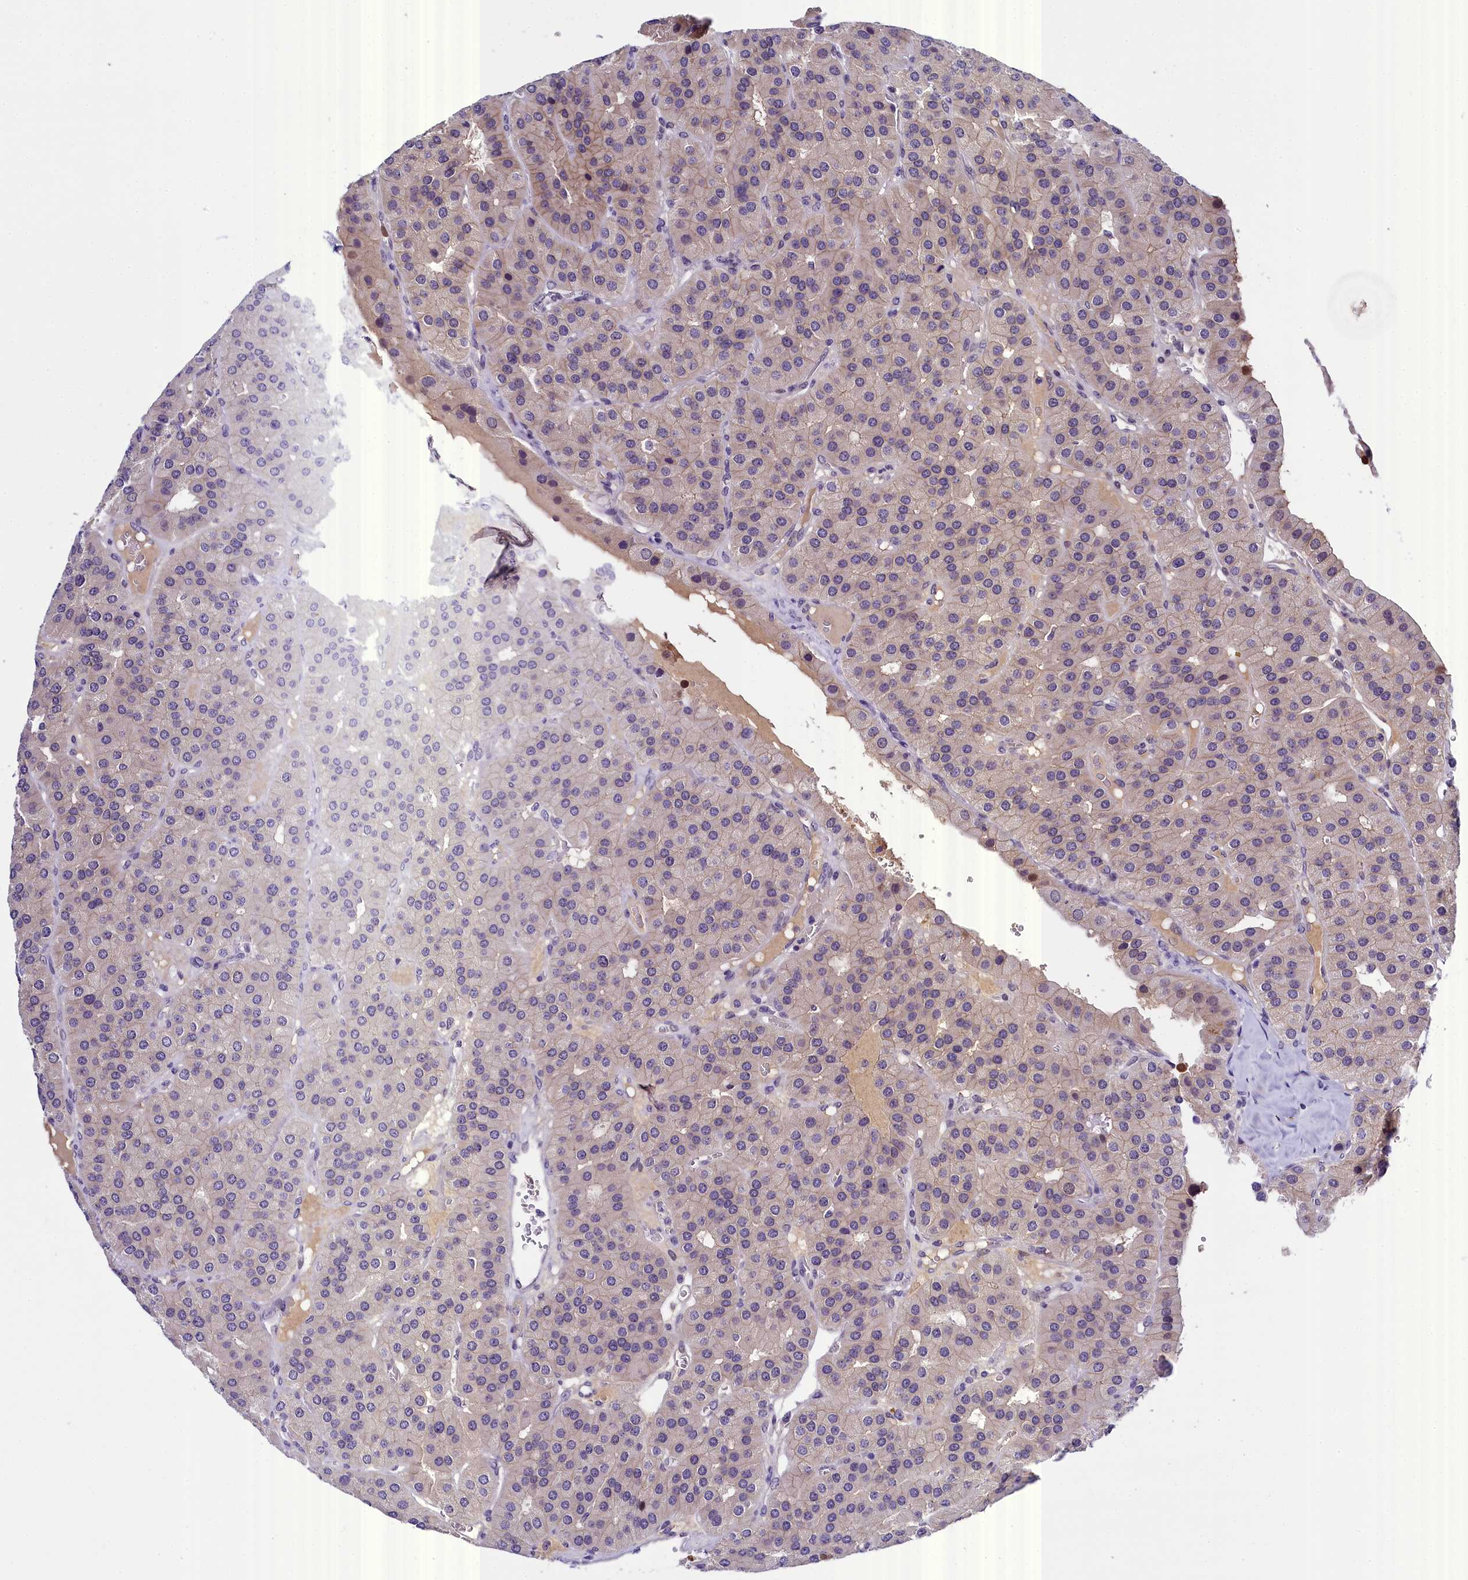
{"staining": {"intensity": "weak", "quantity": "<25%", "location": "cytoplasmic/membranous"}, "tissue": "parathyroid gland", "cell_type": "Glandular cells", "image_type": "normal", "snomed": [{"axis": "morphology", "description": "Normal tissue, NOS"}, {"axis": "morphology", "description": "Adenoma, NOS"}, {"axis": "topography", "description": "Parathyroid gland"}], "caption": "Parathyroid gland stained for a protein using immunohistochemistry (IHC) demonstrates no staining glandular cells.", "gene": "ENKD1", "patient": {"sex": "female", "age": 86}}